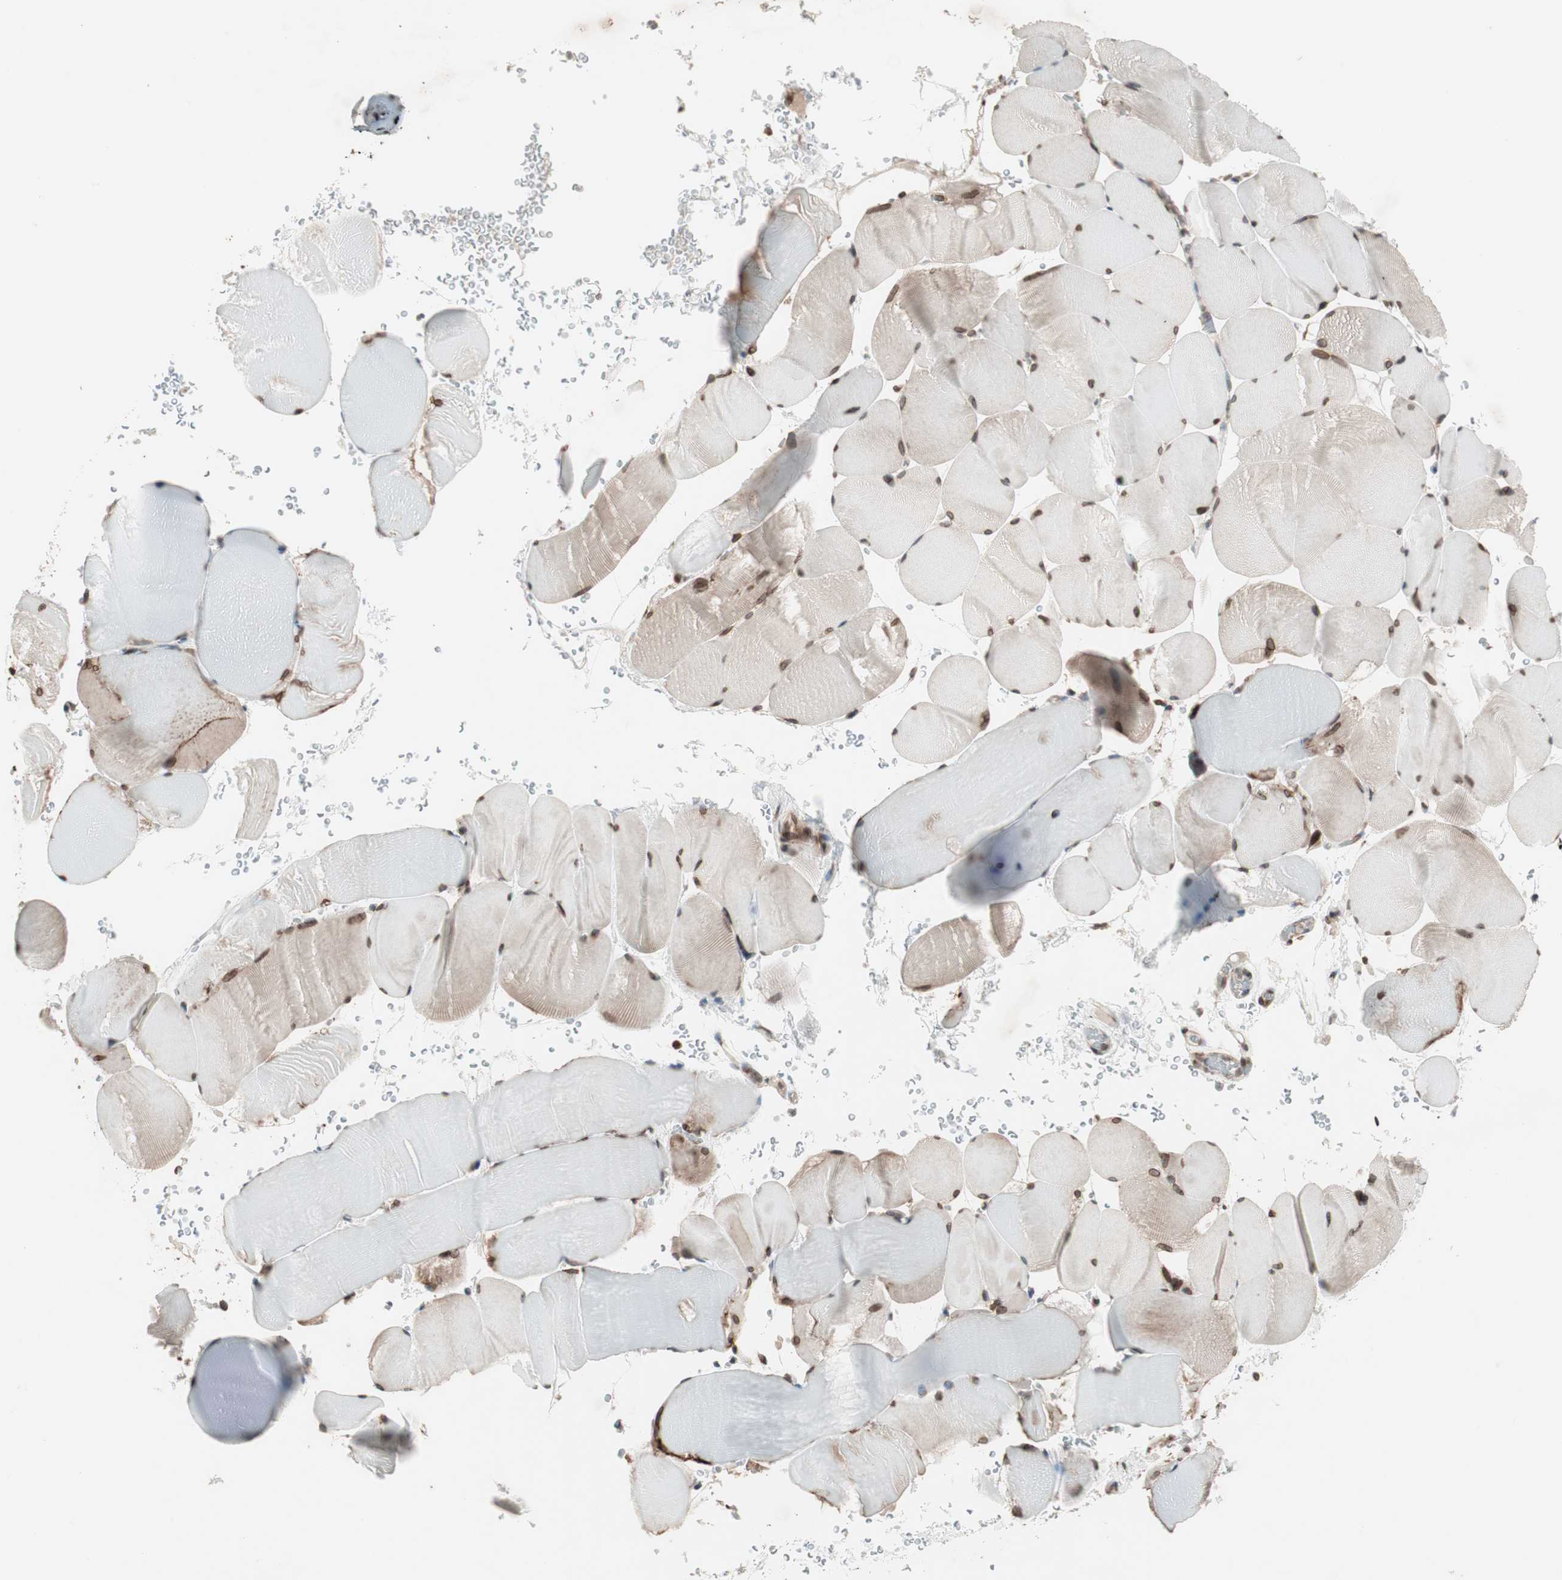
{"staining": {"intensity": "moderate", "quantity": "25%-75%", "location": "cytoplasmic/membranous,nuclear"}, "tissue": "skeletal muscle", "cell_type": "Myocytes", "image_type": "normal", "snomed": [{"axis": "morphology", "description": "Normal tissue, NOS"}, {"axis": "topography", "description": "Skeletal muscle"}], "caption": "Myocytes exhibit medium levels of moderate cytoplasmic/membranous,nuclear expression in about 25%-75% of cells in unremarkable human skeletal muscle. The protein of interest is stained brown, and the nuclei are stained in blue (DAB (3,3'-diaminobenzidine) IHC with brightfield microscopy, high magnification).", "gene": "NUP62", "patient": {"sex": "male", "age": 62}}